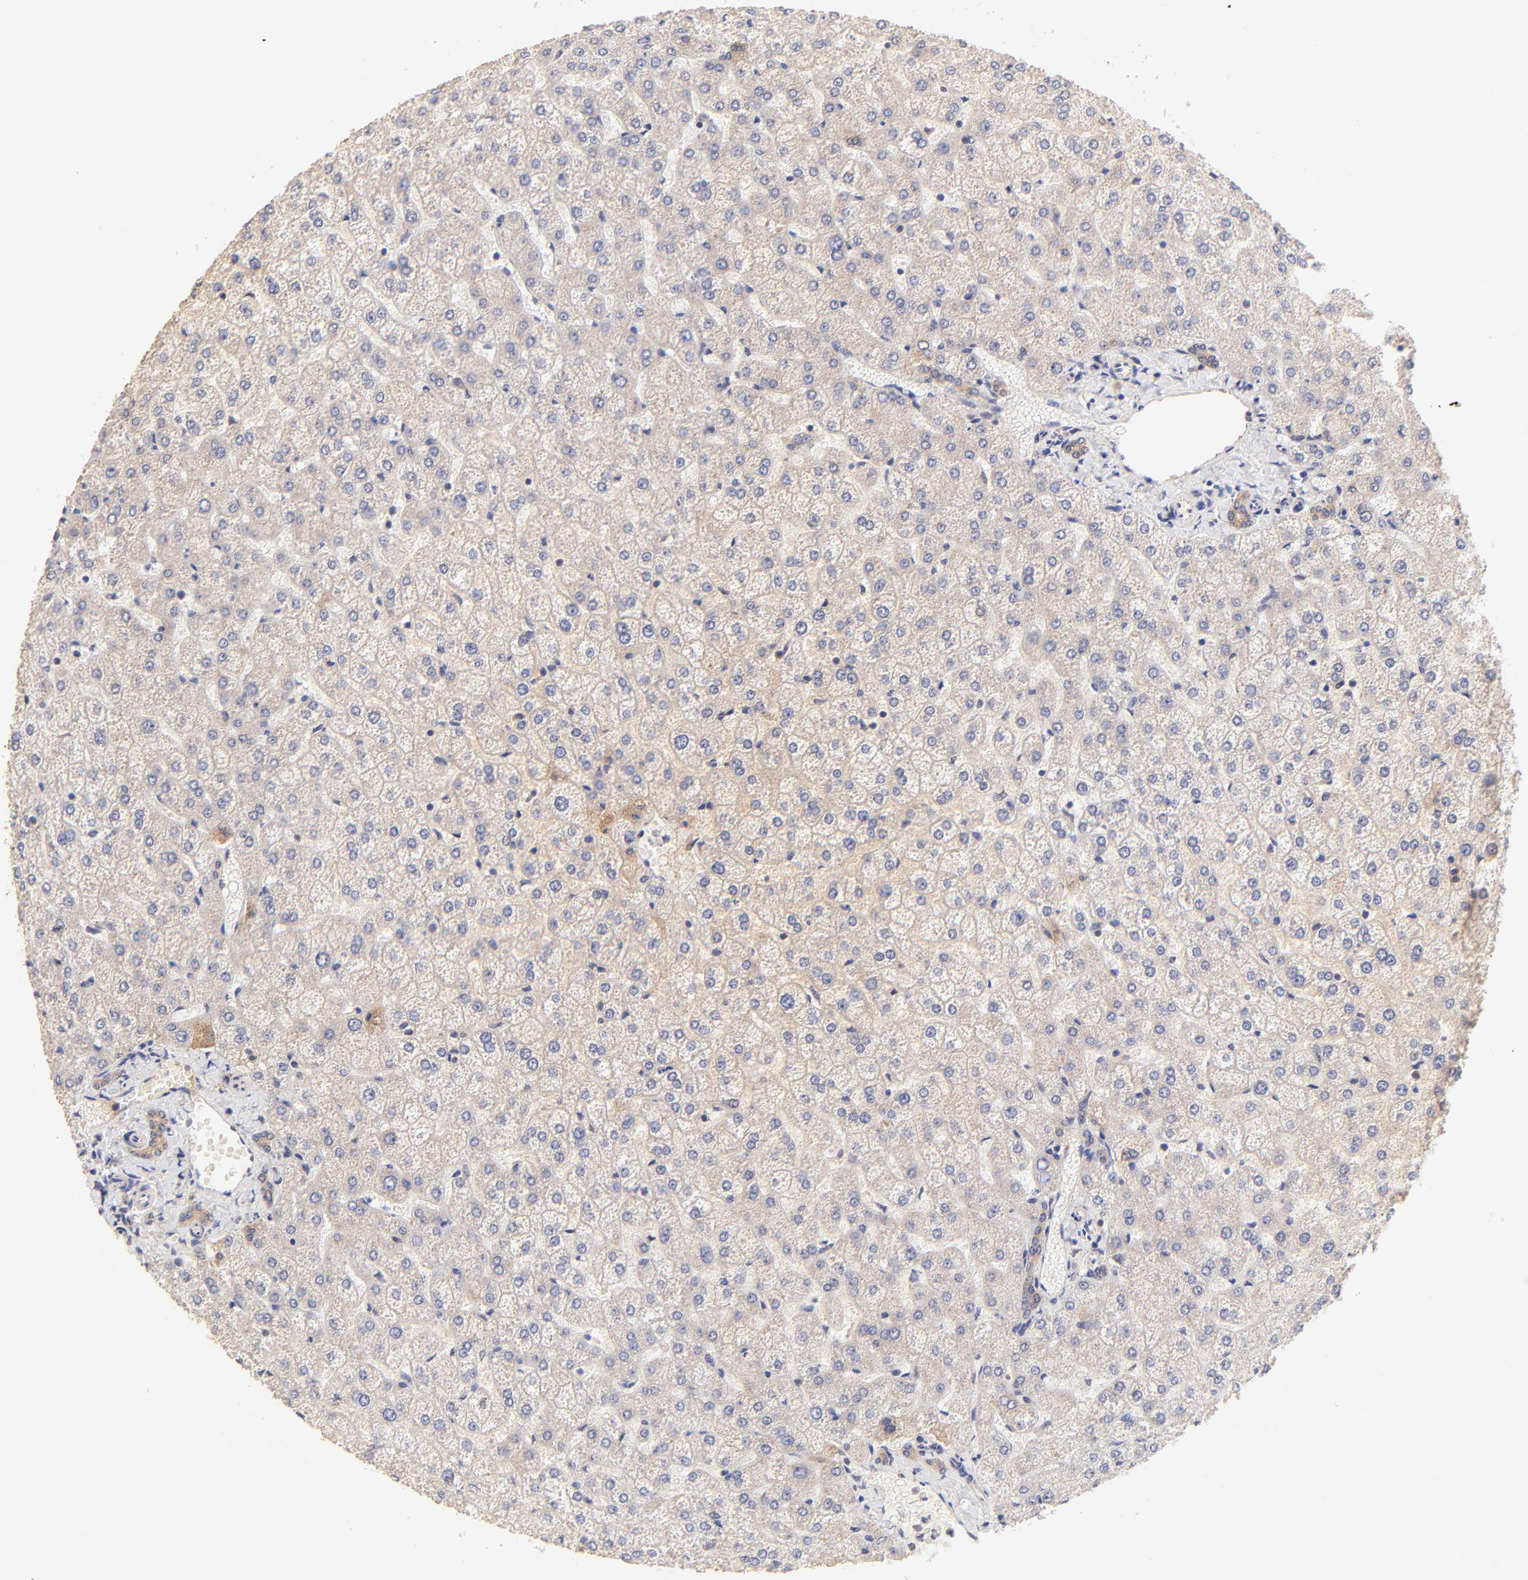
{"staining": {"intensity": "weak", "quantity": ">75%", "location": "cytoplasmic/membranous"}, "tissue": "liver", "cell_type": "Cholangiocytes", "image_type": "normal", "snomed": [{"axis": "morphology", "description": "Normal tissue, NOS"}, {"axis": "topography", "description": "Liver"}], "caption": "About >75% of cholangiocytes in benign liver reveal weak cytoplasmic/membranous protein expression as visualized by brown immunohistochemical staining.", "gene": "TNFAIP3", "patient": {"sex": "female", "age": 32}}